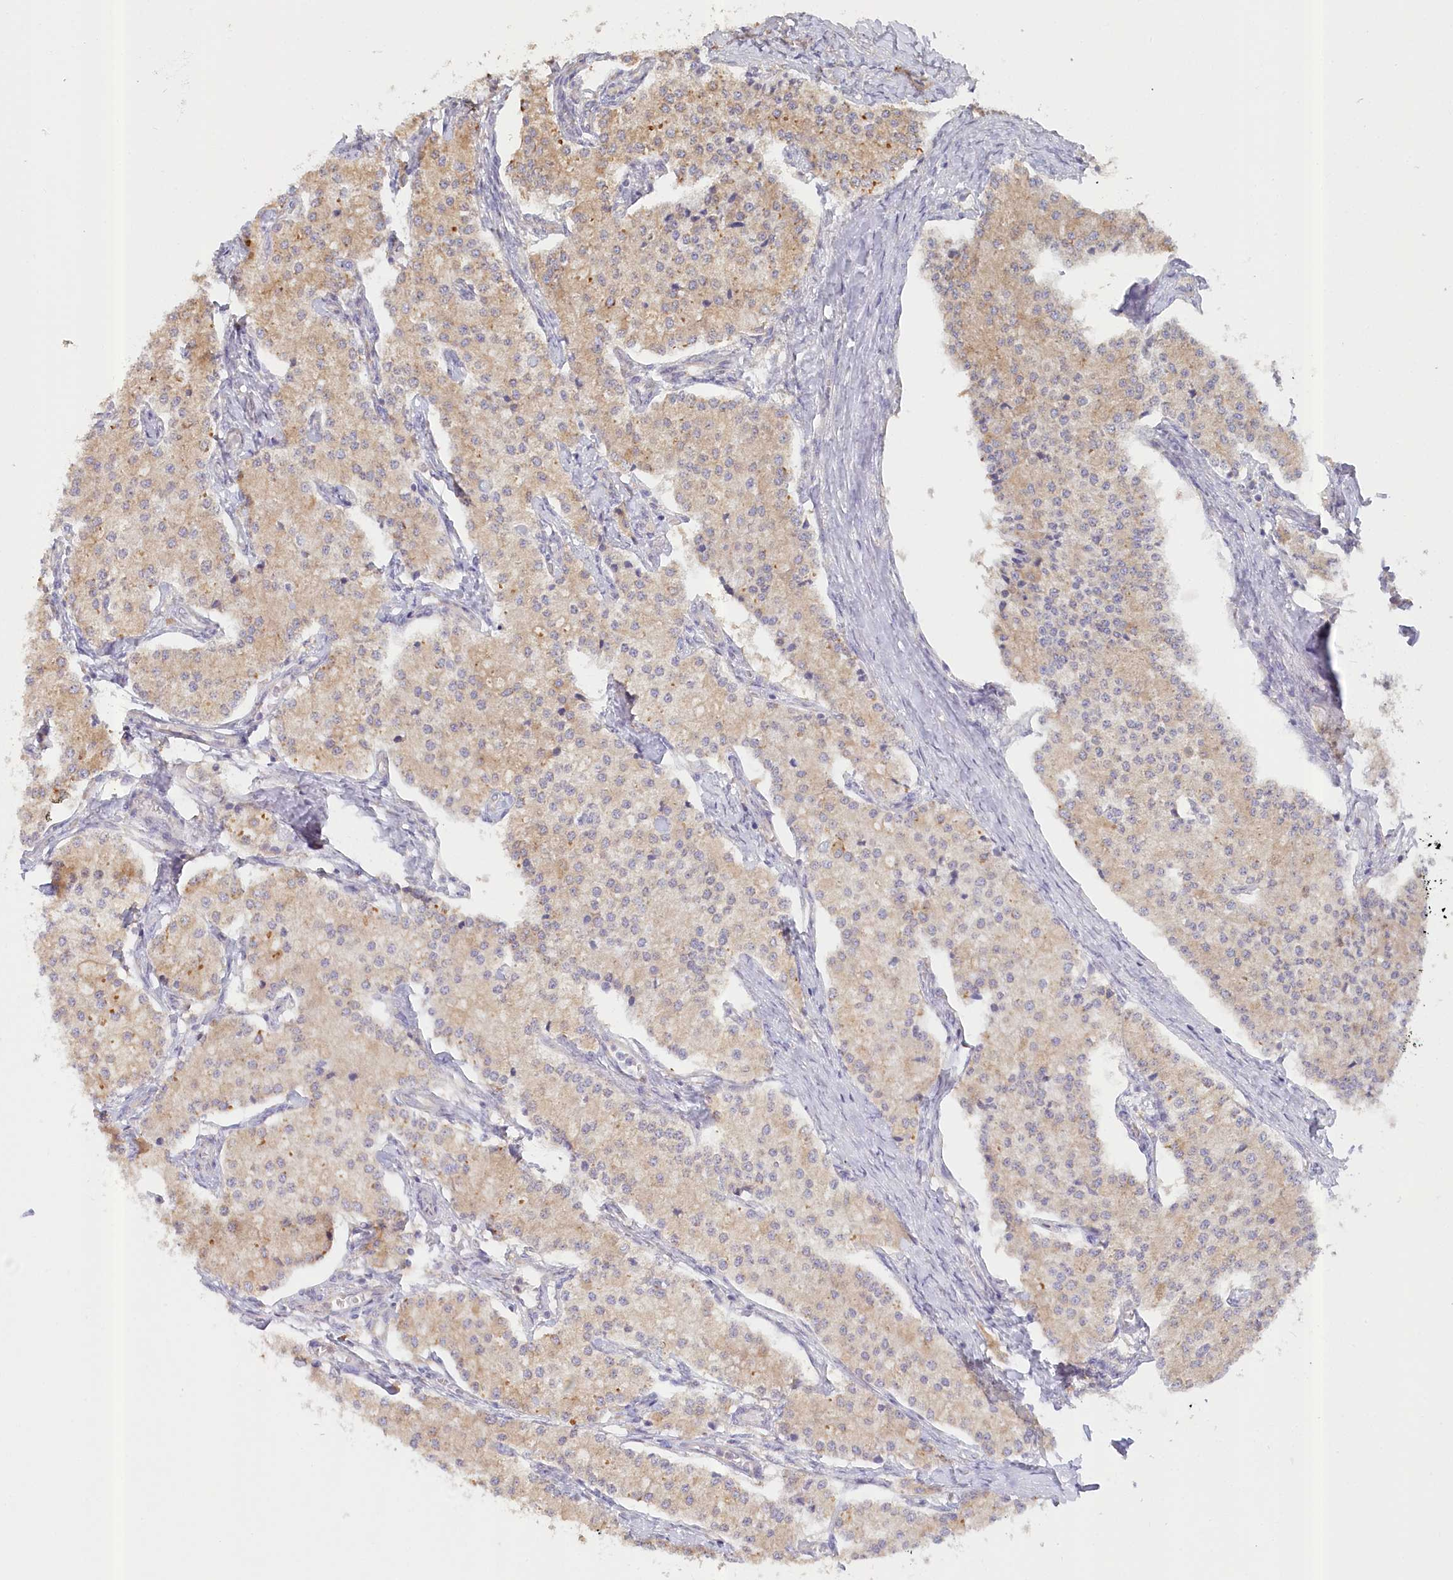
{"staining": {"intensity": "weak", "quantity": ">75%", "location": "cytoplasmic/membranous"}, "tissue": "carcinoid", "cell_type": "Tumor cells", "image_type": "cancer", "snomed": [{"axis": "morphology", "description": "Carcinoid, malignant, NOS"}, {"axis": "topography", "description": "Colon"}], "caption": "Immunohistochemistry (DAB (3,3'-diaminobenzidine)) staining of malignant carcinoid reveals weak cytoplasmic/membranous protein expression in about >75% of tumor cells.", "gene": "PAIP2", "patient": {"sex": "female", "age": 52}}